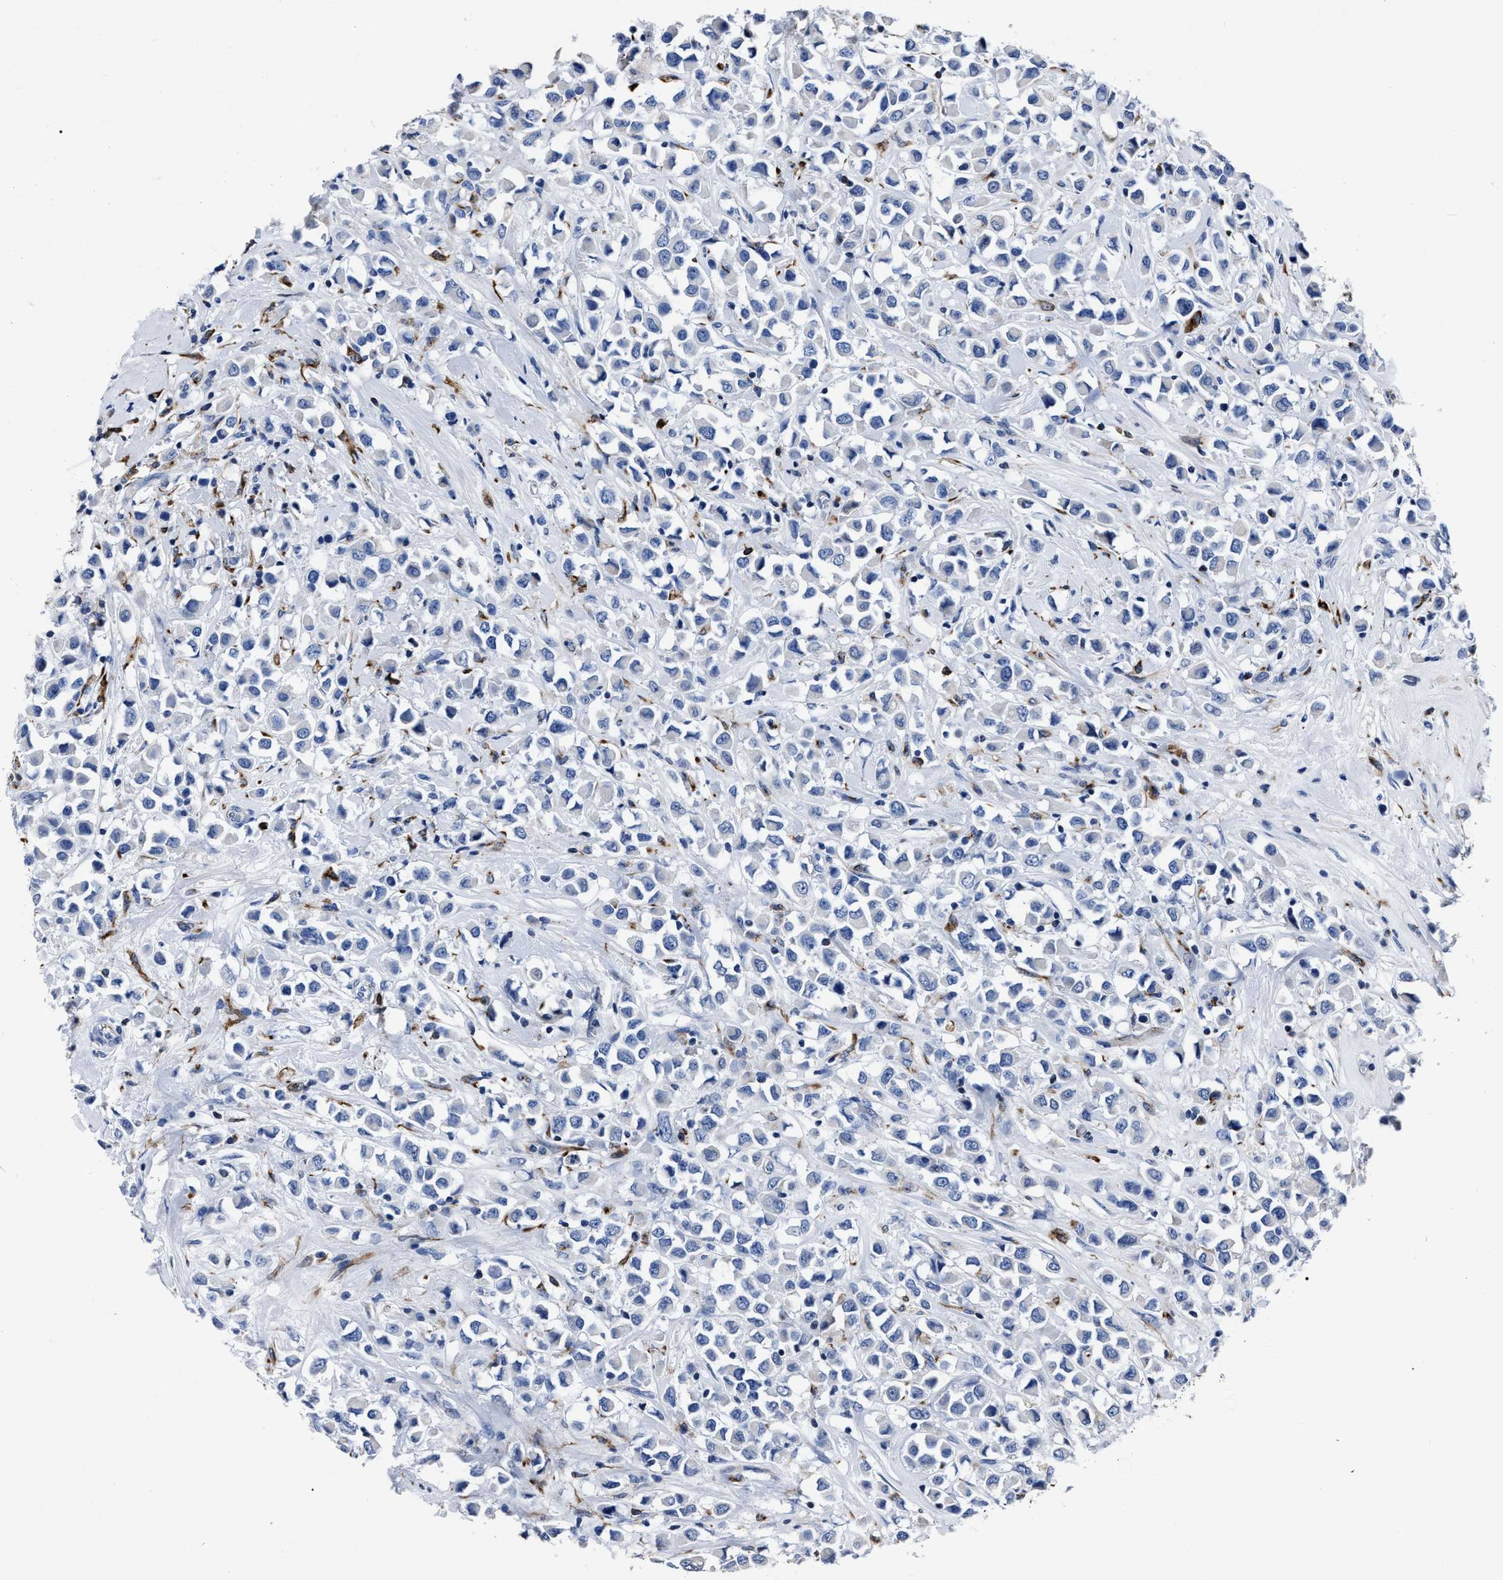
{"staining": {"intensity": "negative", "quantity": "none", "location": "none"}, "tissue": "breast cancer", "cell_type": "Tumor cells", "image_type": "cancer", "snomed": [{"axis": "morphology", "description": "Duct carcinoma"}, {"axis": "topography", "description": "Breast"}], "caption": "Image shows no protein staining in tumor cells of breast invasive ductal carcinoma tissue.", "gene": "OR10G3", "patient": {"sex": "female", "age": 61}}